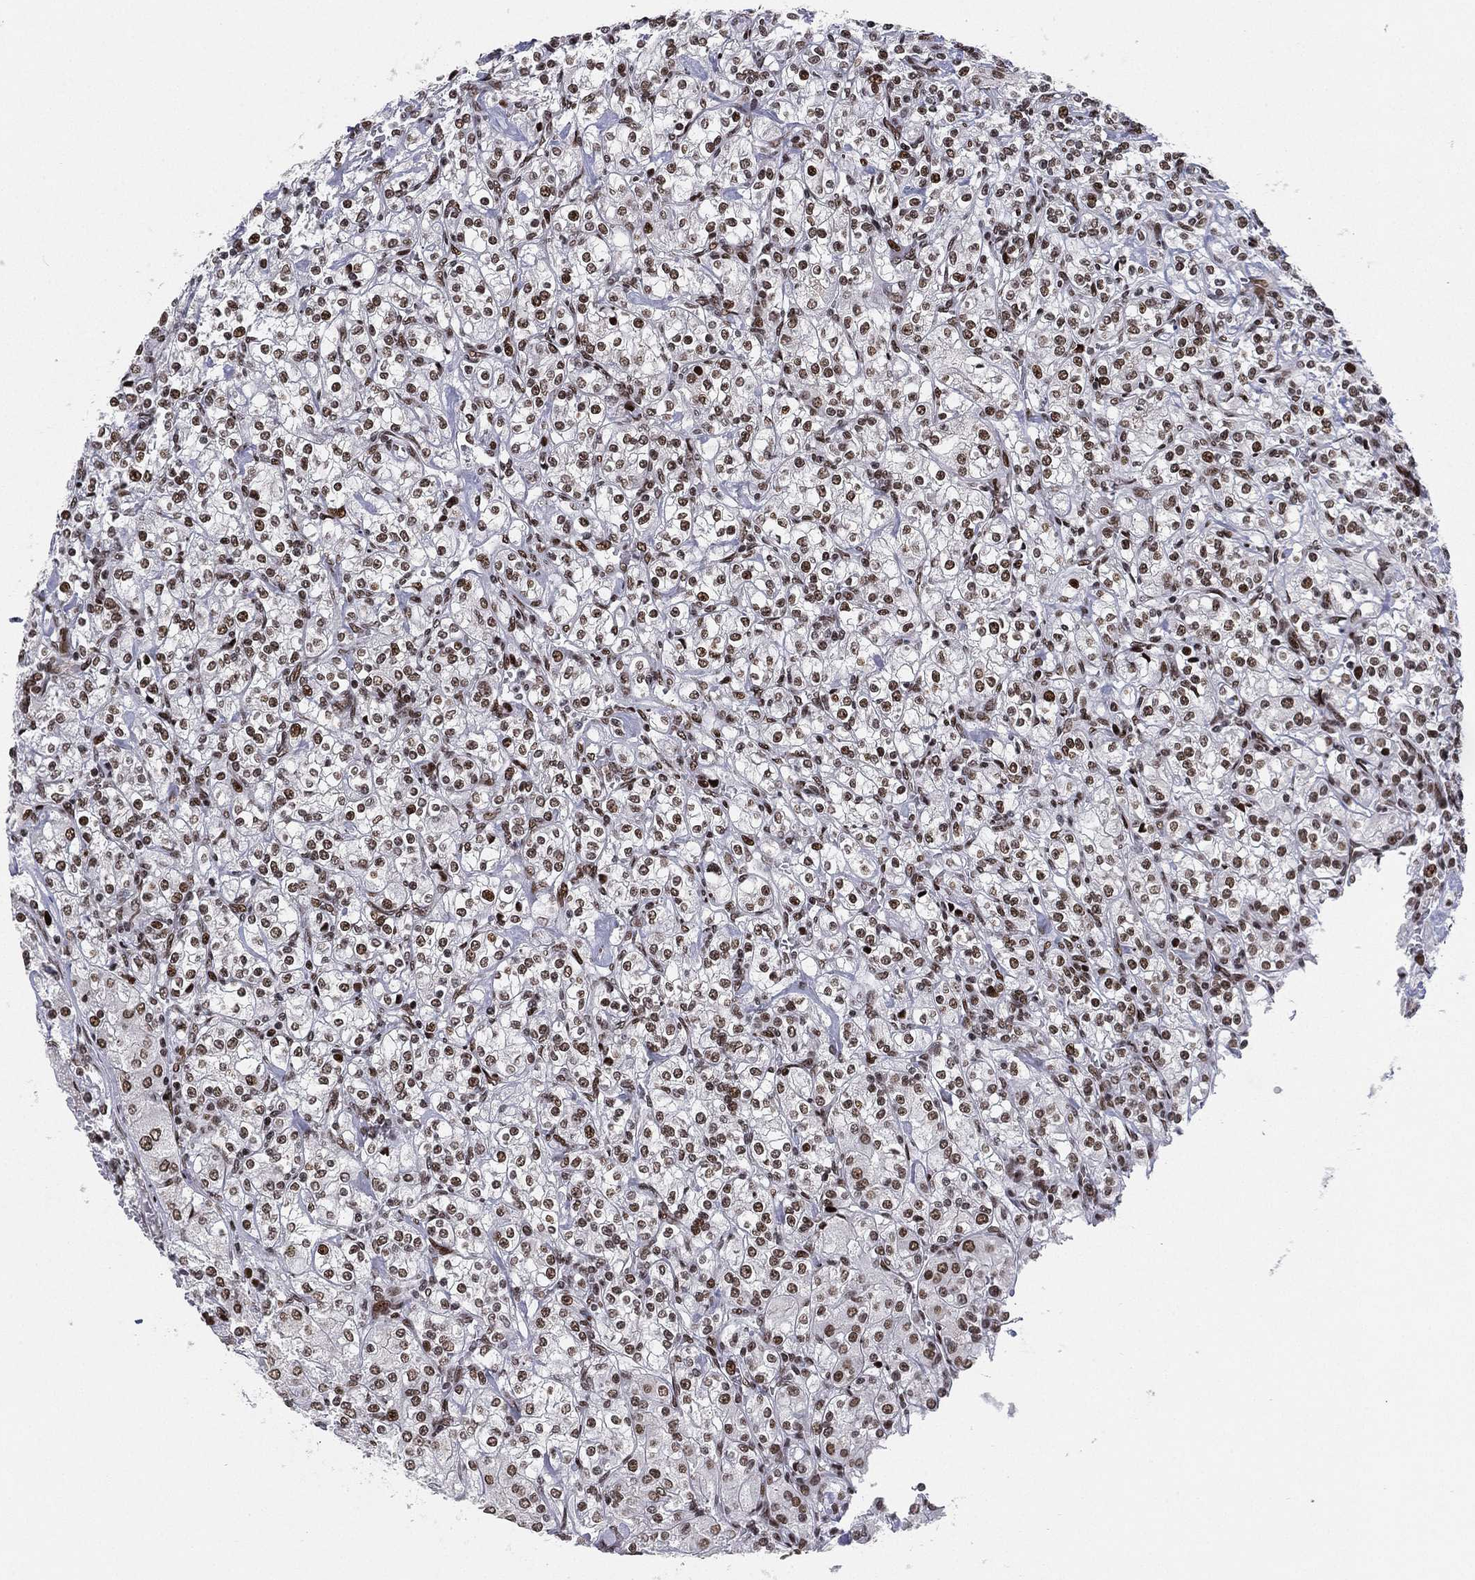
{"staining": {"intensity": "moderate", "quantity": ">75%", "location": "nuclear"}, "tissue": "renal cancer", "cell_type": "Tumor cells", "image_type": "cancer", "snomed": [{"axis": "morphology", "description": "Adenocarcinoma, NOS"}, {"axis": "topography", "description": "Kidney"}], "caption": "Brown immunohistochemical staining in human renal adenocarcinoma reveals moderate nuclear staining in approximately >75% of tumor cells. The protein is shown in brown color, while the nuclei are stained blue.", "gene": "RTF1", "patient": {"sex": "male", "age": 77}}